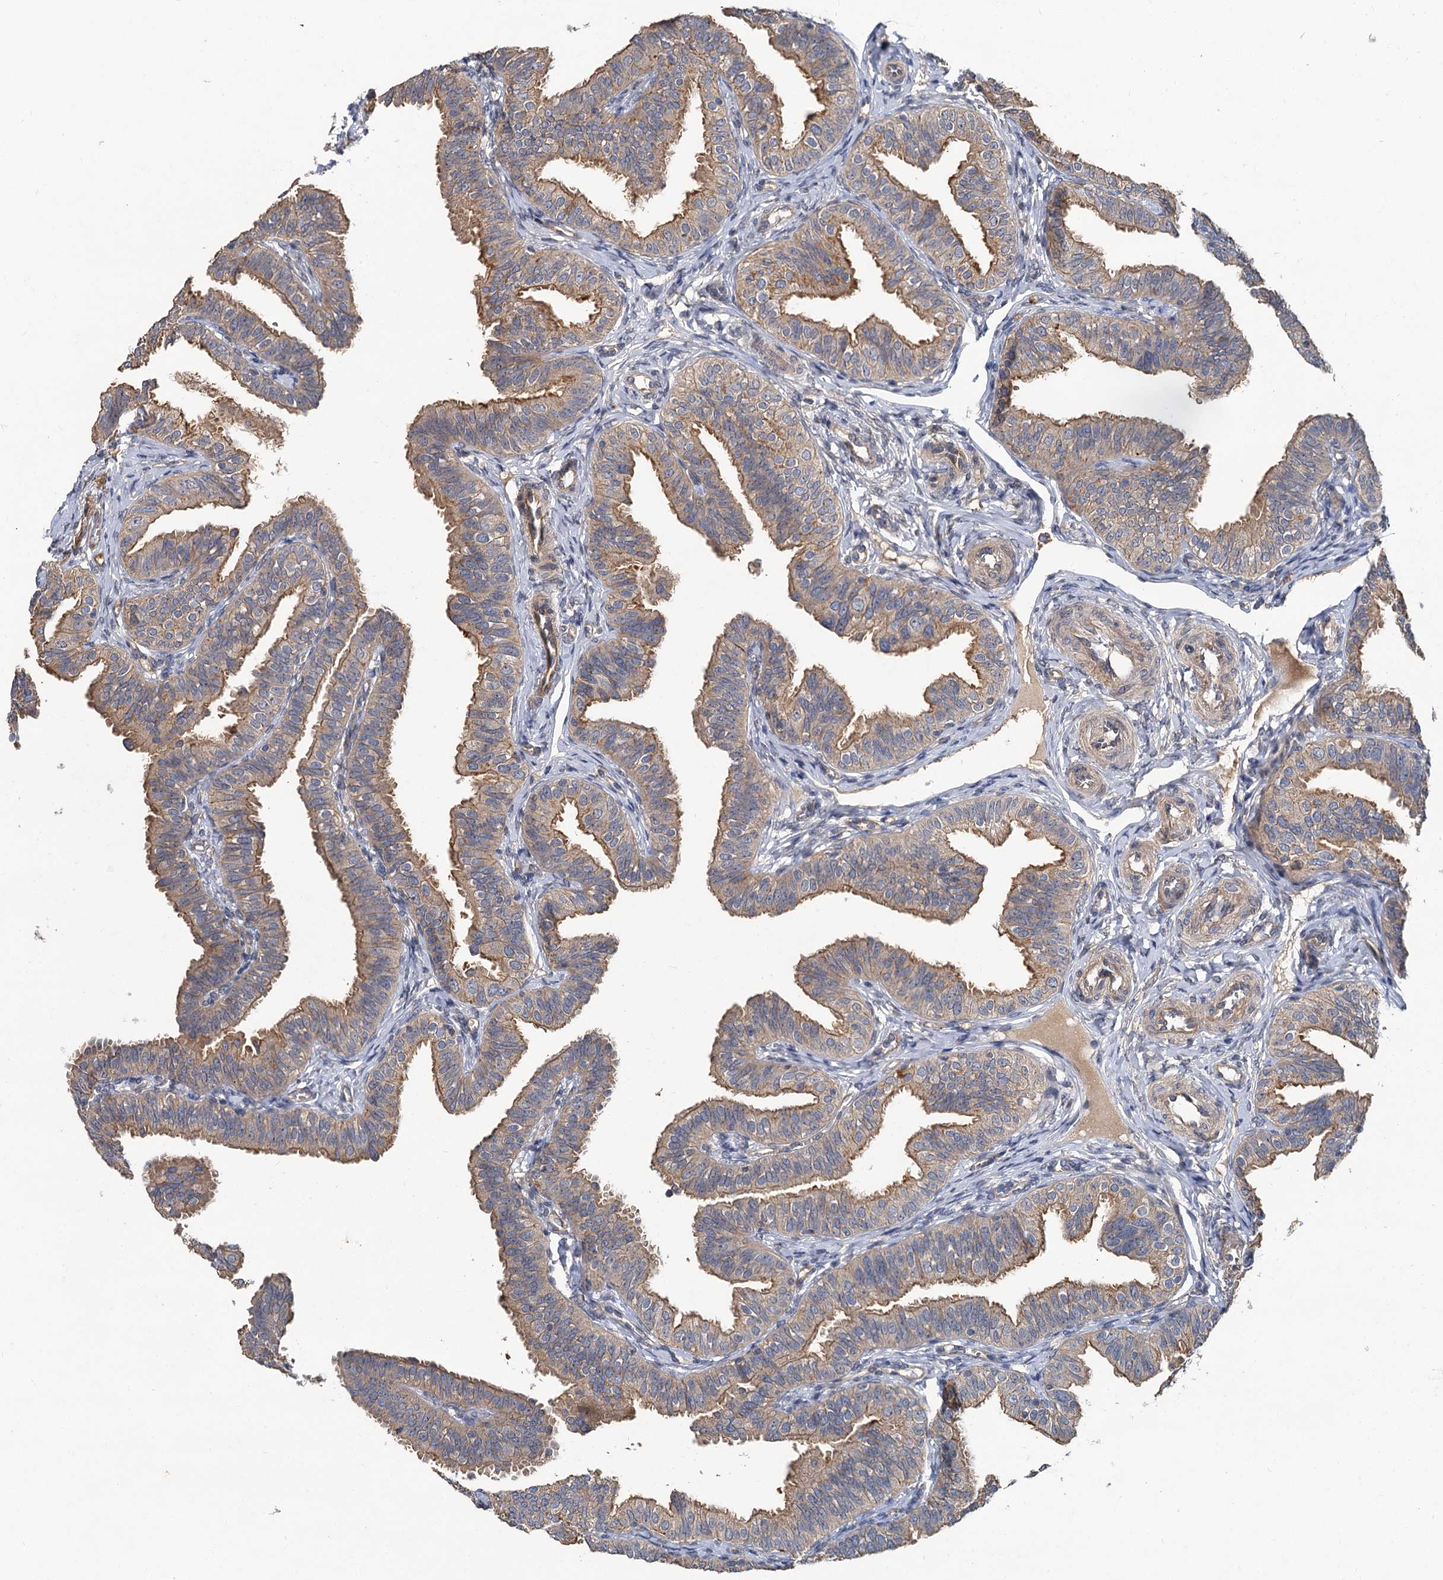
{"staining": {"intensity": "weak", "quantity": ">75%", "location": "cytoplasmic/membranous"}, "tissue": "fallopian tube", "cell_type": "Glandular cells", "image_type": "normal", "snomed": [{"axis": "morphology", "description": "Normal tissue, NOS"}, {"axis": "topography", "description": "Fallopian tube"}], "caption": "Protein analysis of benign fallopian tube reveals weak cytoplasmic/membranous positivity in approximately >75% of glandular cells. The staining was performed using DAB to visualize the protein expression in brown, while the nuclei were stained in blue with hematoxylin (Magnification: 20x).", "gene": "ZNF324", "patient": {"sex": "female", "age": 35}}